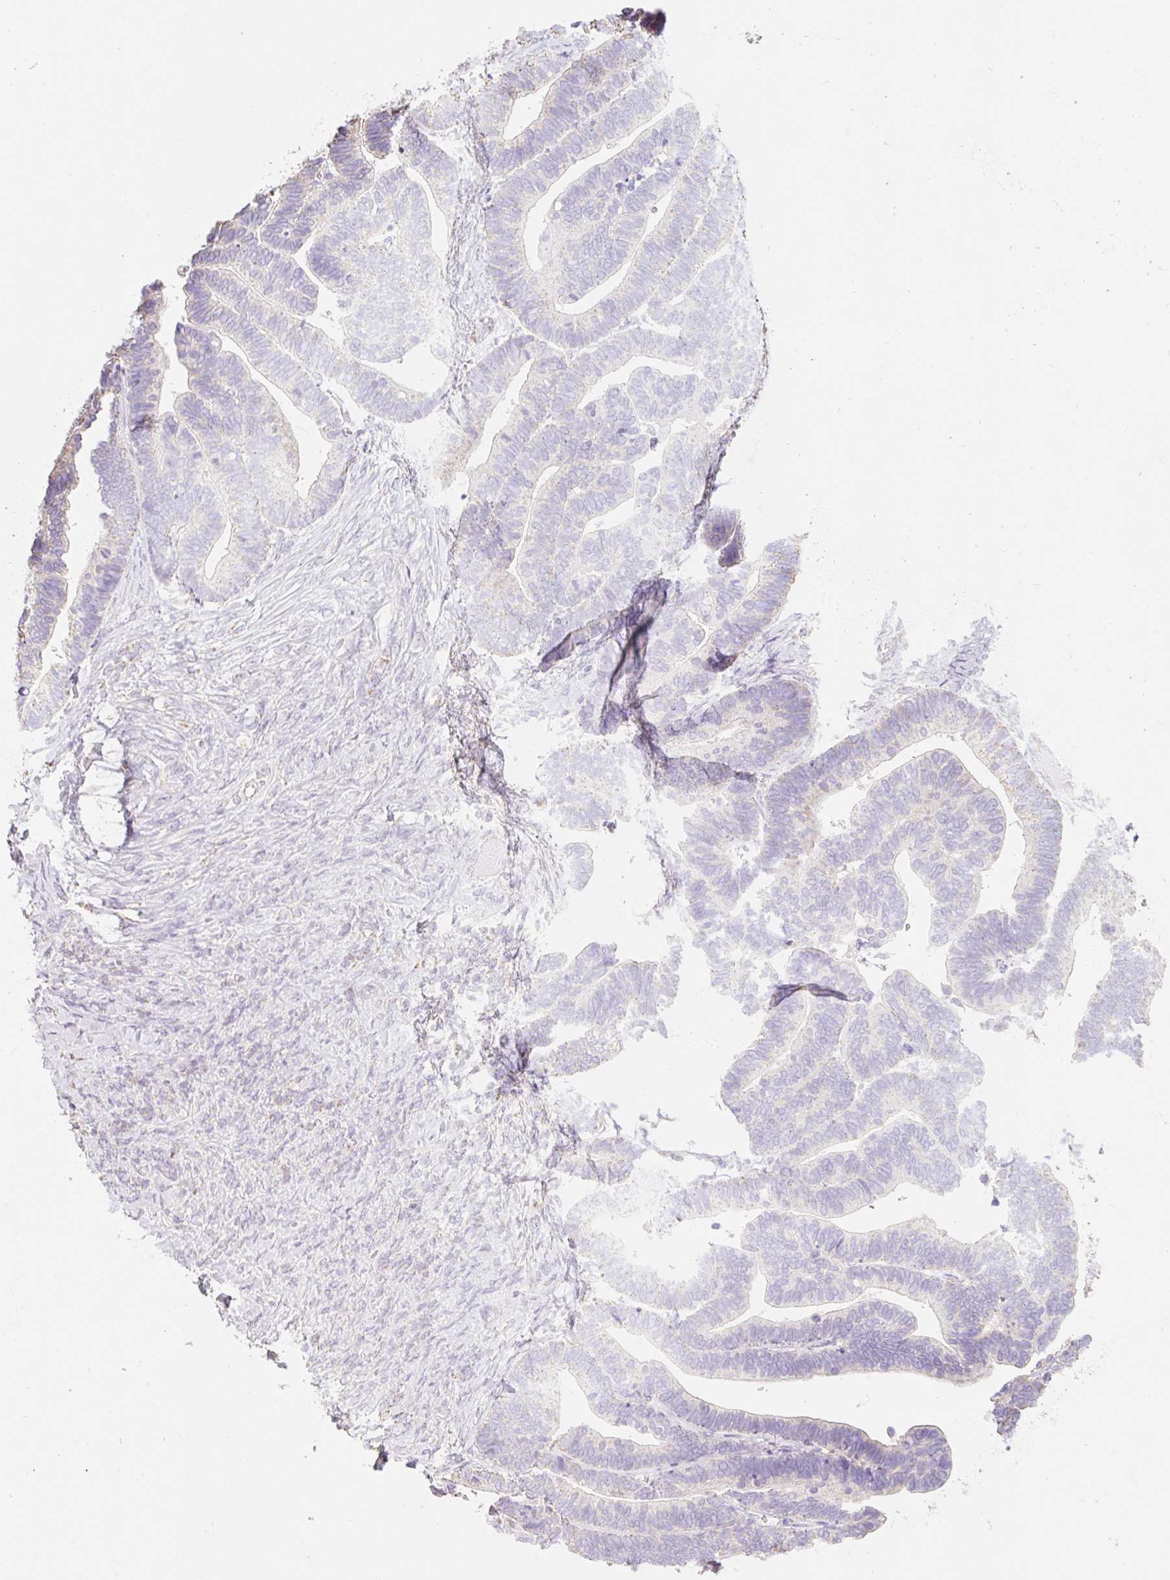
{"staining": {"intensity": "negative", "quantity": "none", "location": "none"}, "tissue": "ovarian cancer", "cell_type": "Tumor cells", "image_type": "cancer", "snomed": [{"axis": "morphology", "description": "Cystadenocarcinoma, serous, NOS"}, {"axis": "topography", "description": "Ovary"}], "caption": "Histopathology image shows no protein expression in tumor cells of serous cystadenocarcinoma (ovarian) tissue. The staining was performed using DAB to visualize the protein expression in brown, while the nuclei were stained in blue with hematoxylin (Magnification: 20x).", "gene": "DHX35", "patient": {"sex": "female", "age": 56}}